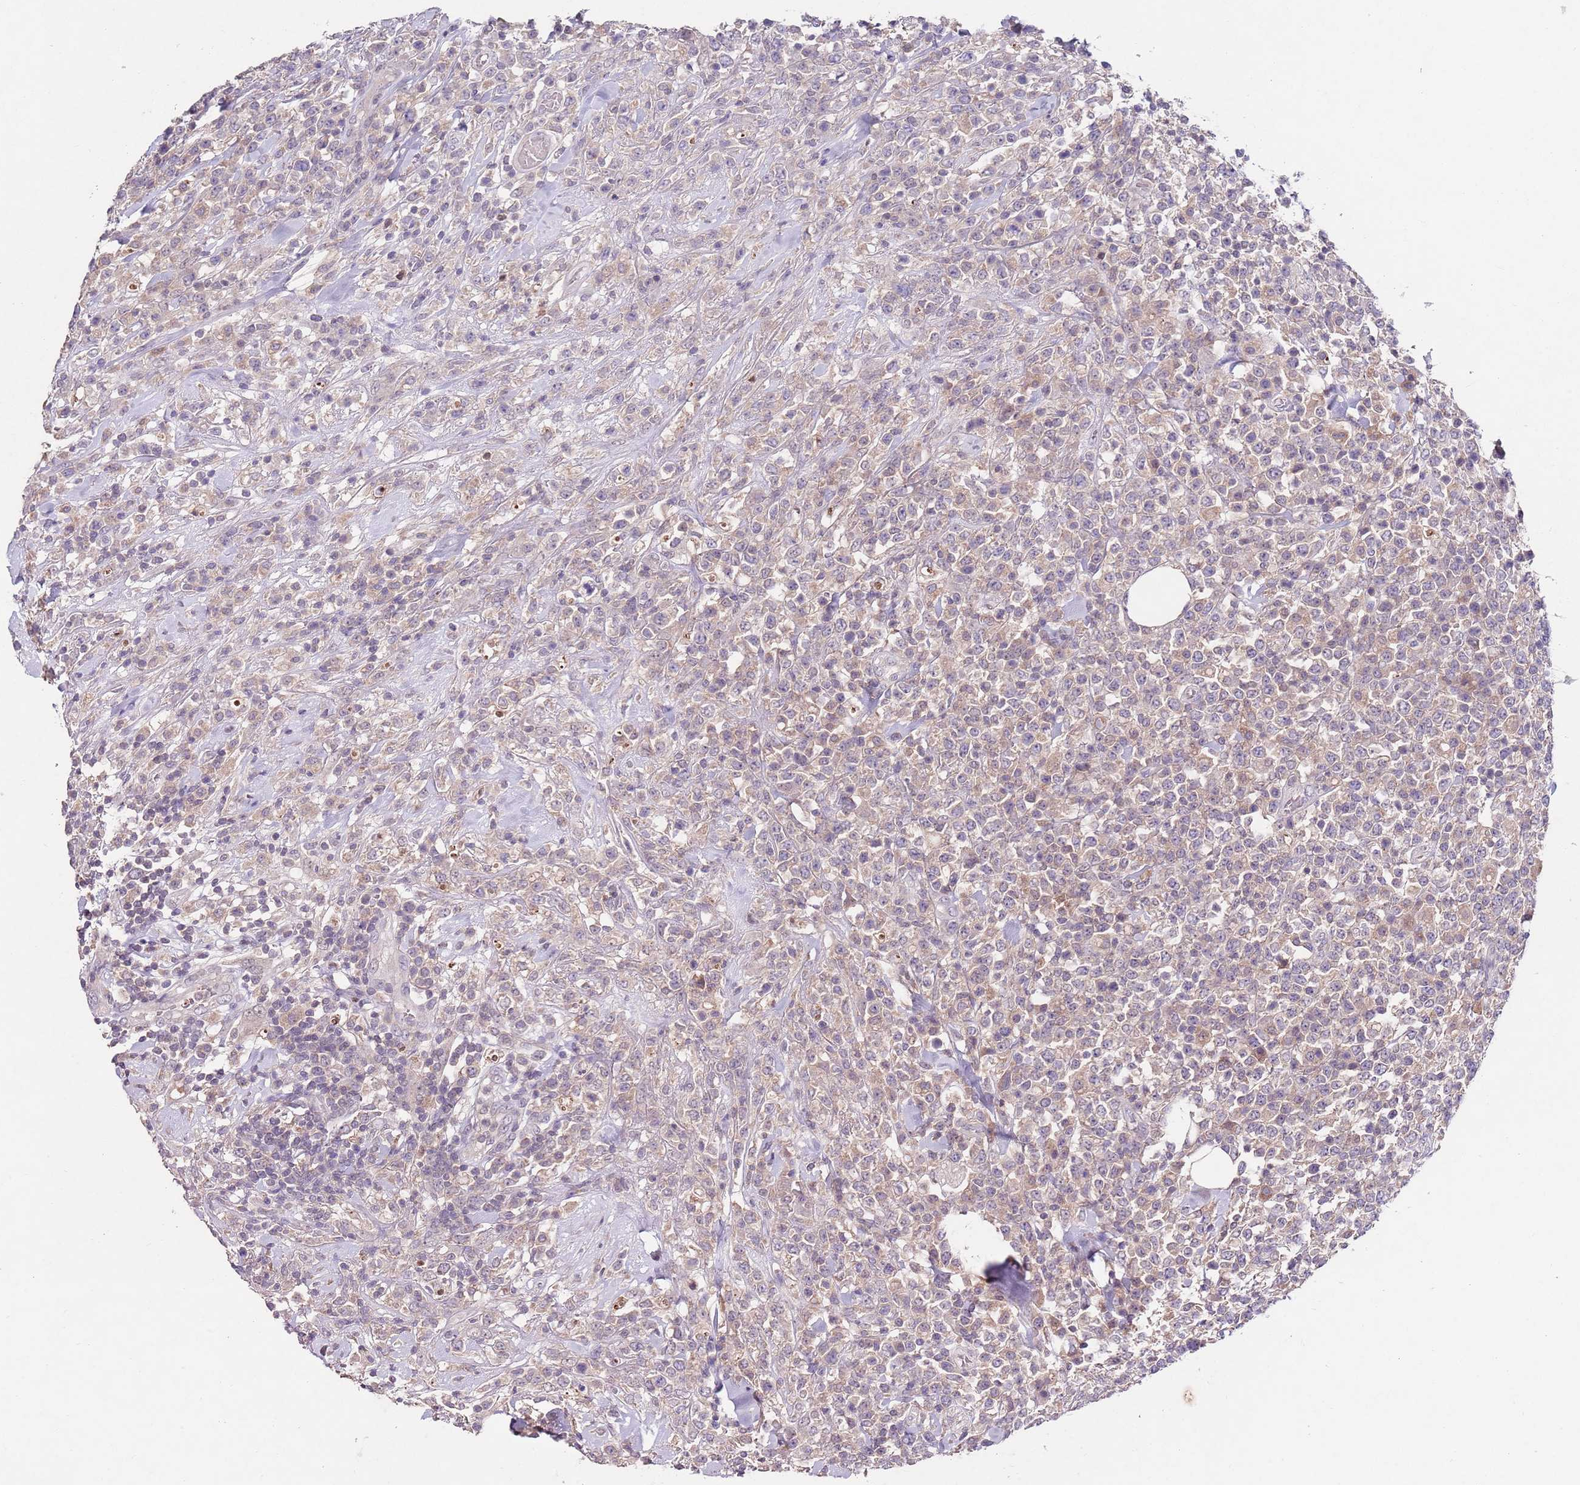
{"staining": {"intensity": "negative", "quantity": "none", "location": "none"}, "tissue": "lymphoma", "cell_type": "Tumor cells", "image_type": "cancer", "snomed": [{"axis": "morphology", "description": "Malignant lymphoma, non-Hodgkin's type, High grade"}, {"axis": "topography", "description": "Colon"}], "caption": "IHC histopathology image of neoplastic tissue: human malignant lymphoma, non-Hodgkin's type (high-grade) stained with DAB reveals no significant protein positivity in tumor cells.", "gene": "NRDE2", "patient": {"sex": "female", "age": 53}}